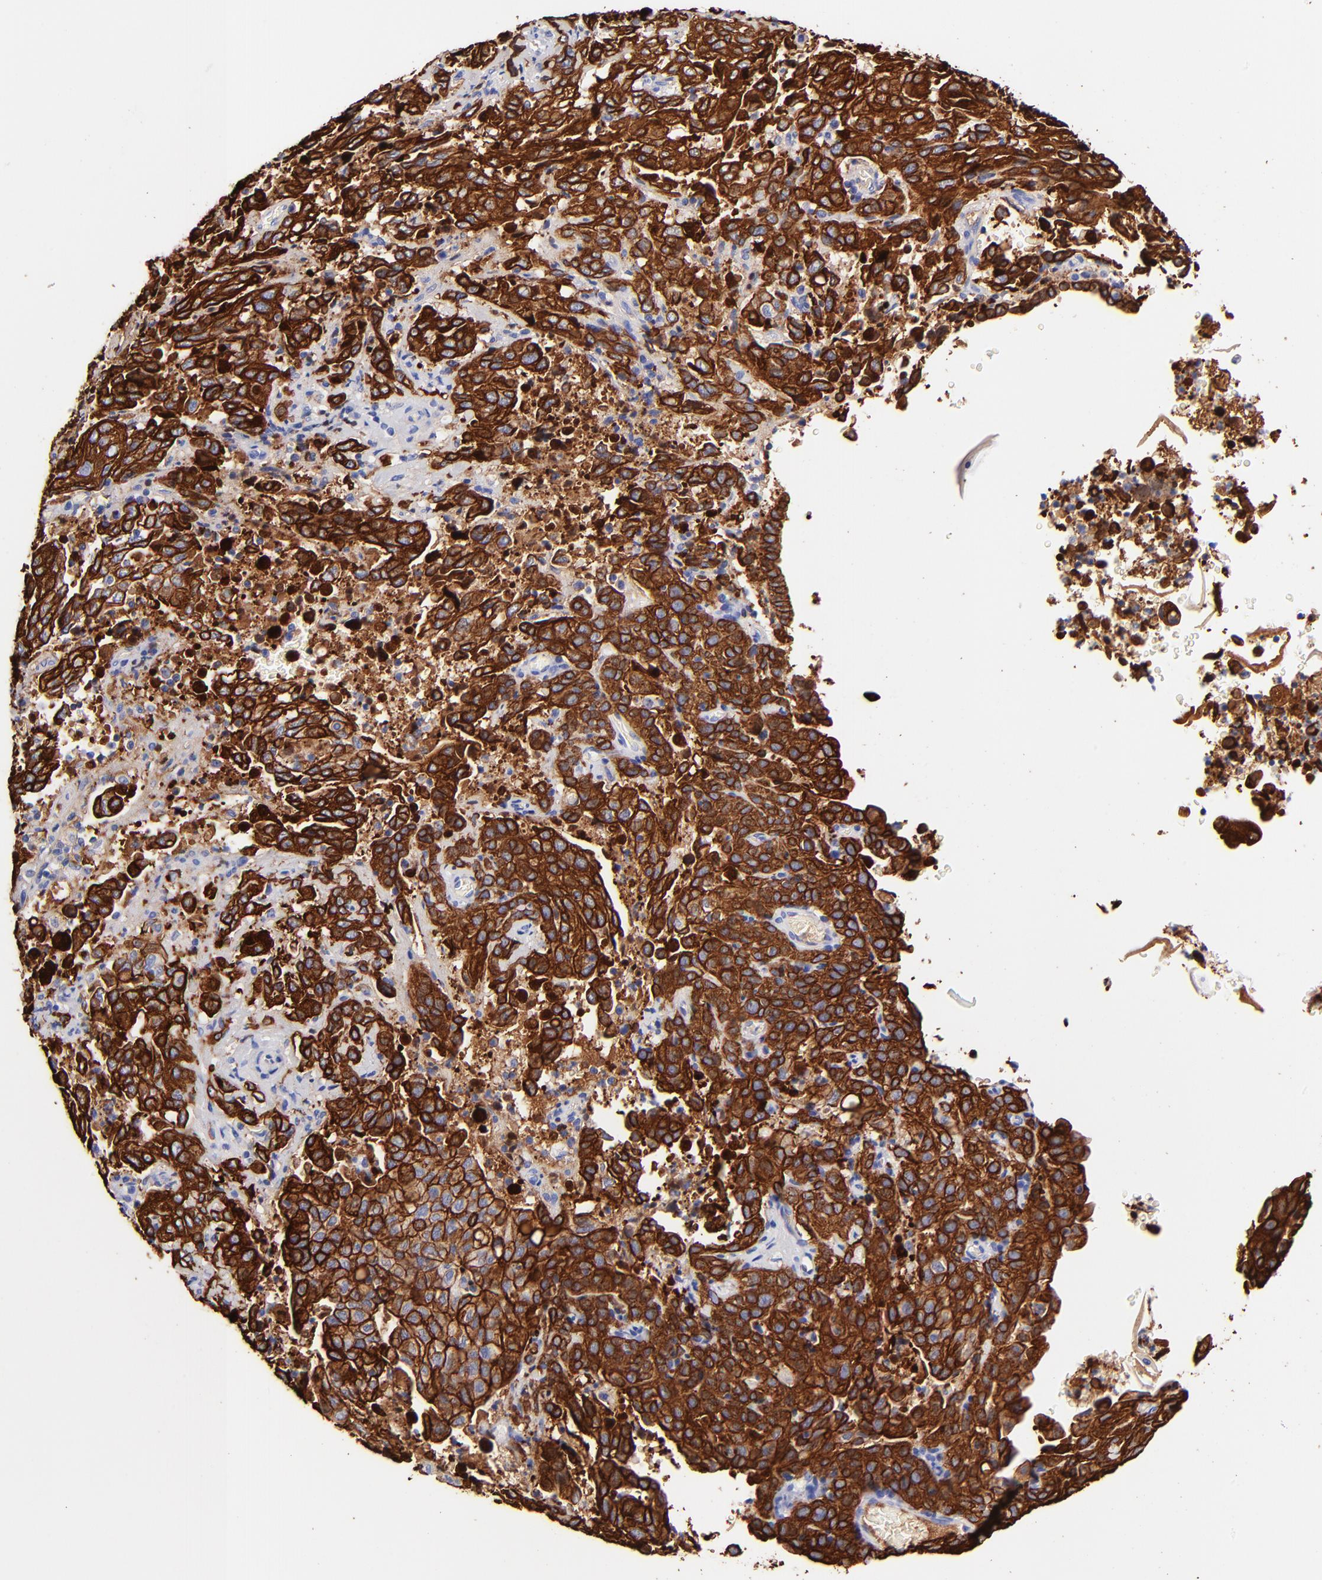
{"staining": {"intensity": "strong", "quantity": ">75%", "location": "cytoplasmic/membranous"}, "tissue": "cervical cancer", "cell_type": "Tumor cells", "image_type": "cancer", "snomed": [{"axis": "morphology", "description": "Squamous cell carcinoma, NOS"}, {"axis": "topography", "description": "Cervix"}], "caption": "An immunohistochemistry (IHC) micrograph of tumor tissue is shown. Protein staining in brown highlights strong cytoplasmic/membranous positivity in squamous cell carcinoma (cervical) within tumor cells. Immunohistochemistry (ihc) stains the protein of interest in brown and the nuclei are stained blue.", "gene": "KRT19", "patient": {"sex": "female", "age": 41}}